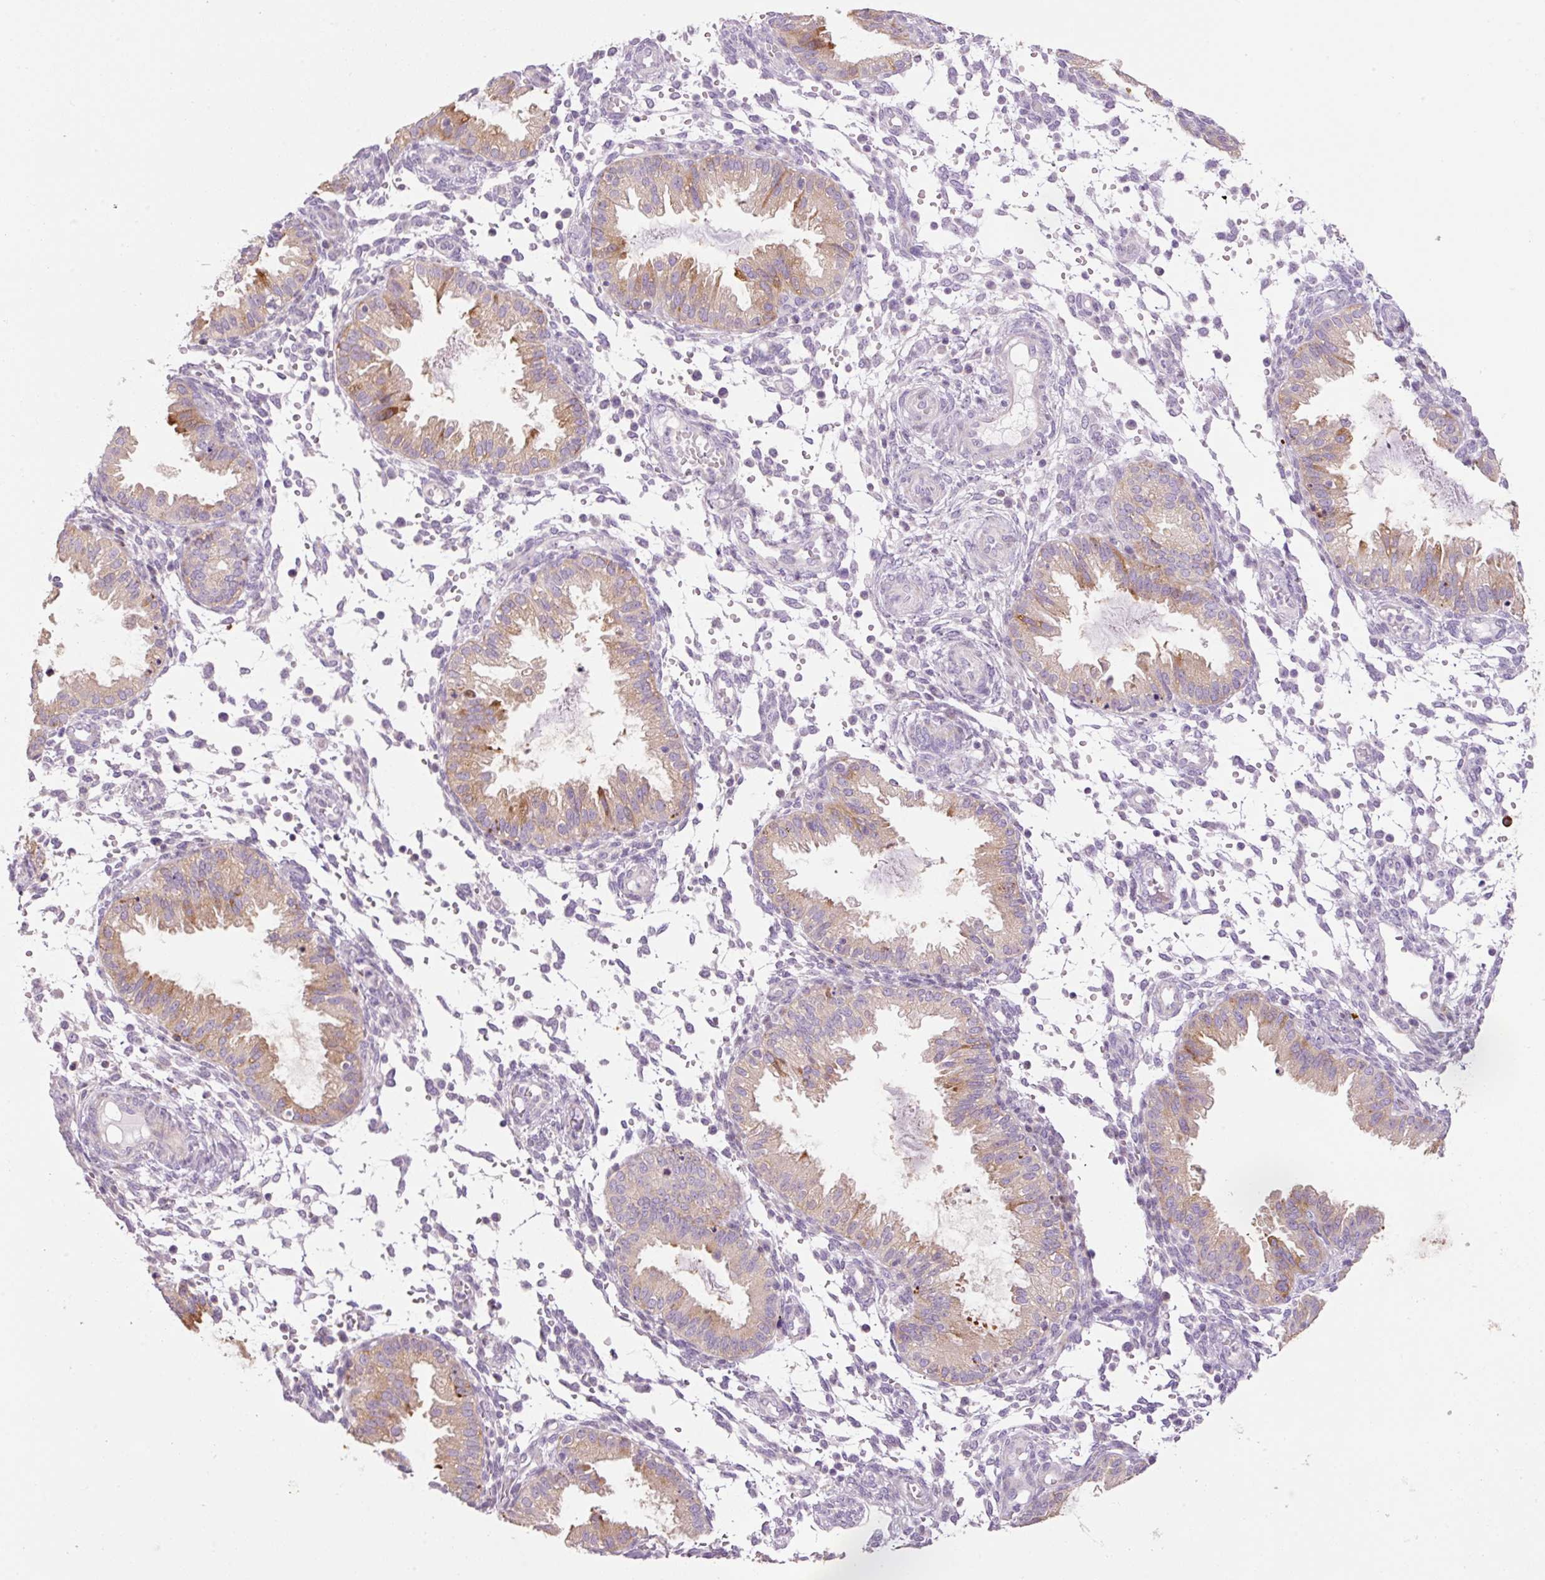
{"staining": {"intensity": "negative", "quantity": "none", "location": "none"}, "tissue": "endometrium", "cell_type": "Cells in endometrial stroma", "image_type": "normal", "snomed": [{"axis": "morphology", "description": "Normal tissue, NOS"}, {"axis": "topography", "description": "Endometrium"}], "caption": "A high-resolution histopathology image shows immunohistochemistry staining of normal endometrium, which reveals no significant expression in cells in endometrial stroma. (DAB (3,3'-diaminobenzidine) IHC, high magnification).", "gene": "HAX1", "patient": {"sex": "female", "age": 33}}